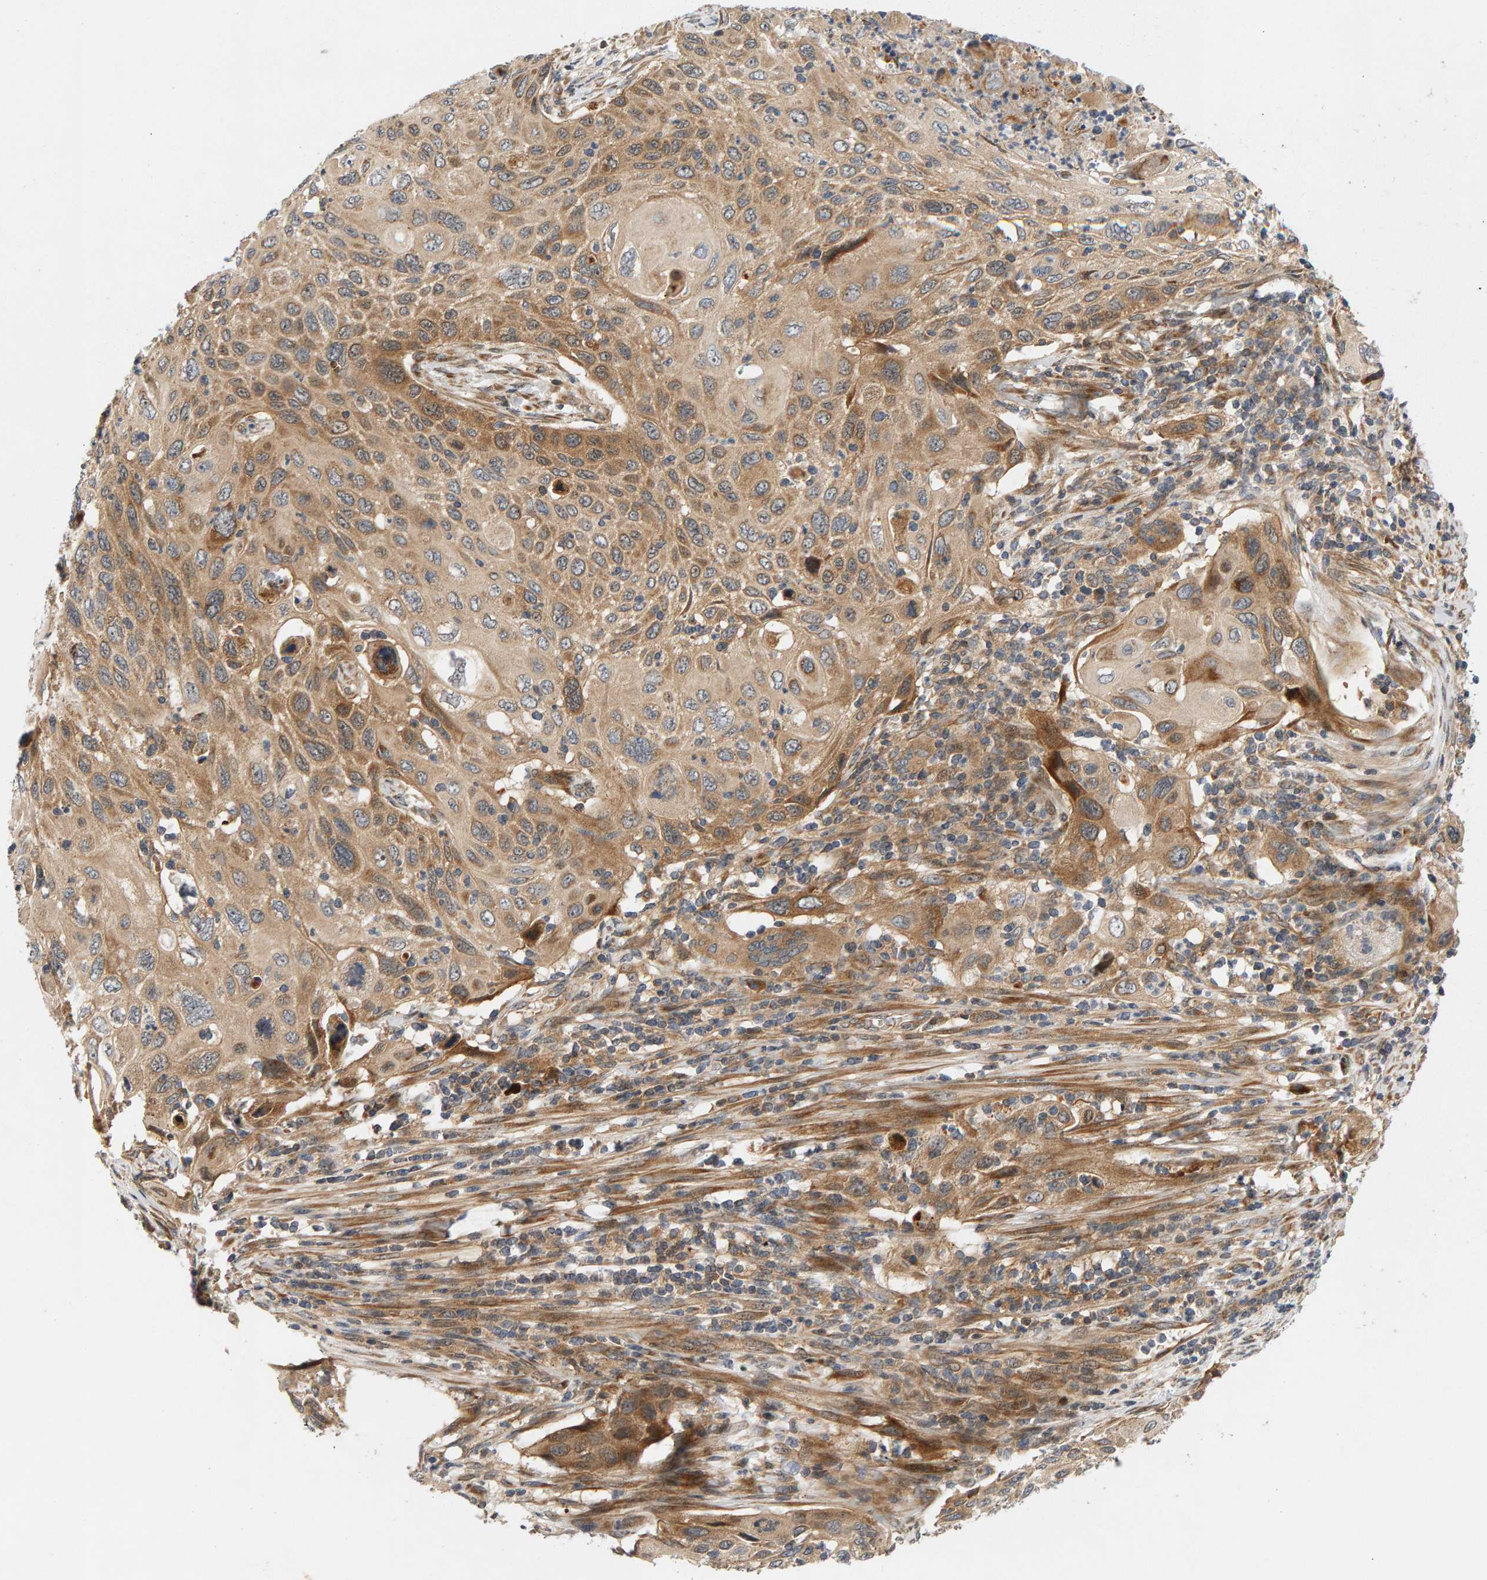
{"staining": {"intensity": "moderate", "quantity": ">75%", "location": "cytoplasmic/membranous"}, "tissue": "cervical cancer", "cell_type": "Tumor cells", "image_type": "cancer", "snomed": [{"axis": "morphology", "description": "Squamous cell carcinoma, NOS"}, {"axis": "topography", "description": "Cervix"}], "caption": "Immunohistochemical staining of squamous cell carcinoma (cervical) exhibits moderate cytoplasmic/membranous protein positivity in approximately >75% of tumor cells.", "gene": "BAHCC1", "patient": {"sex": "female", "age": 70}}